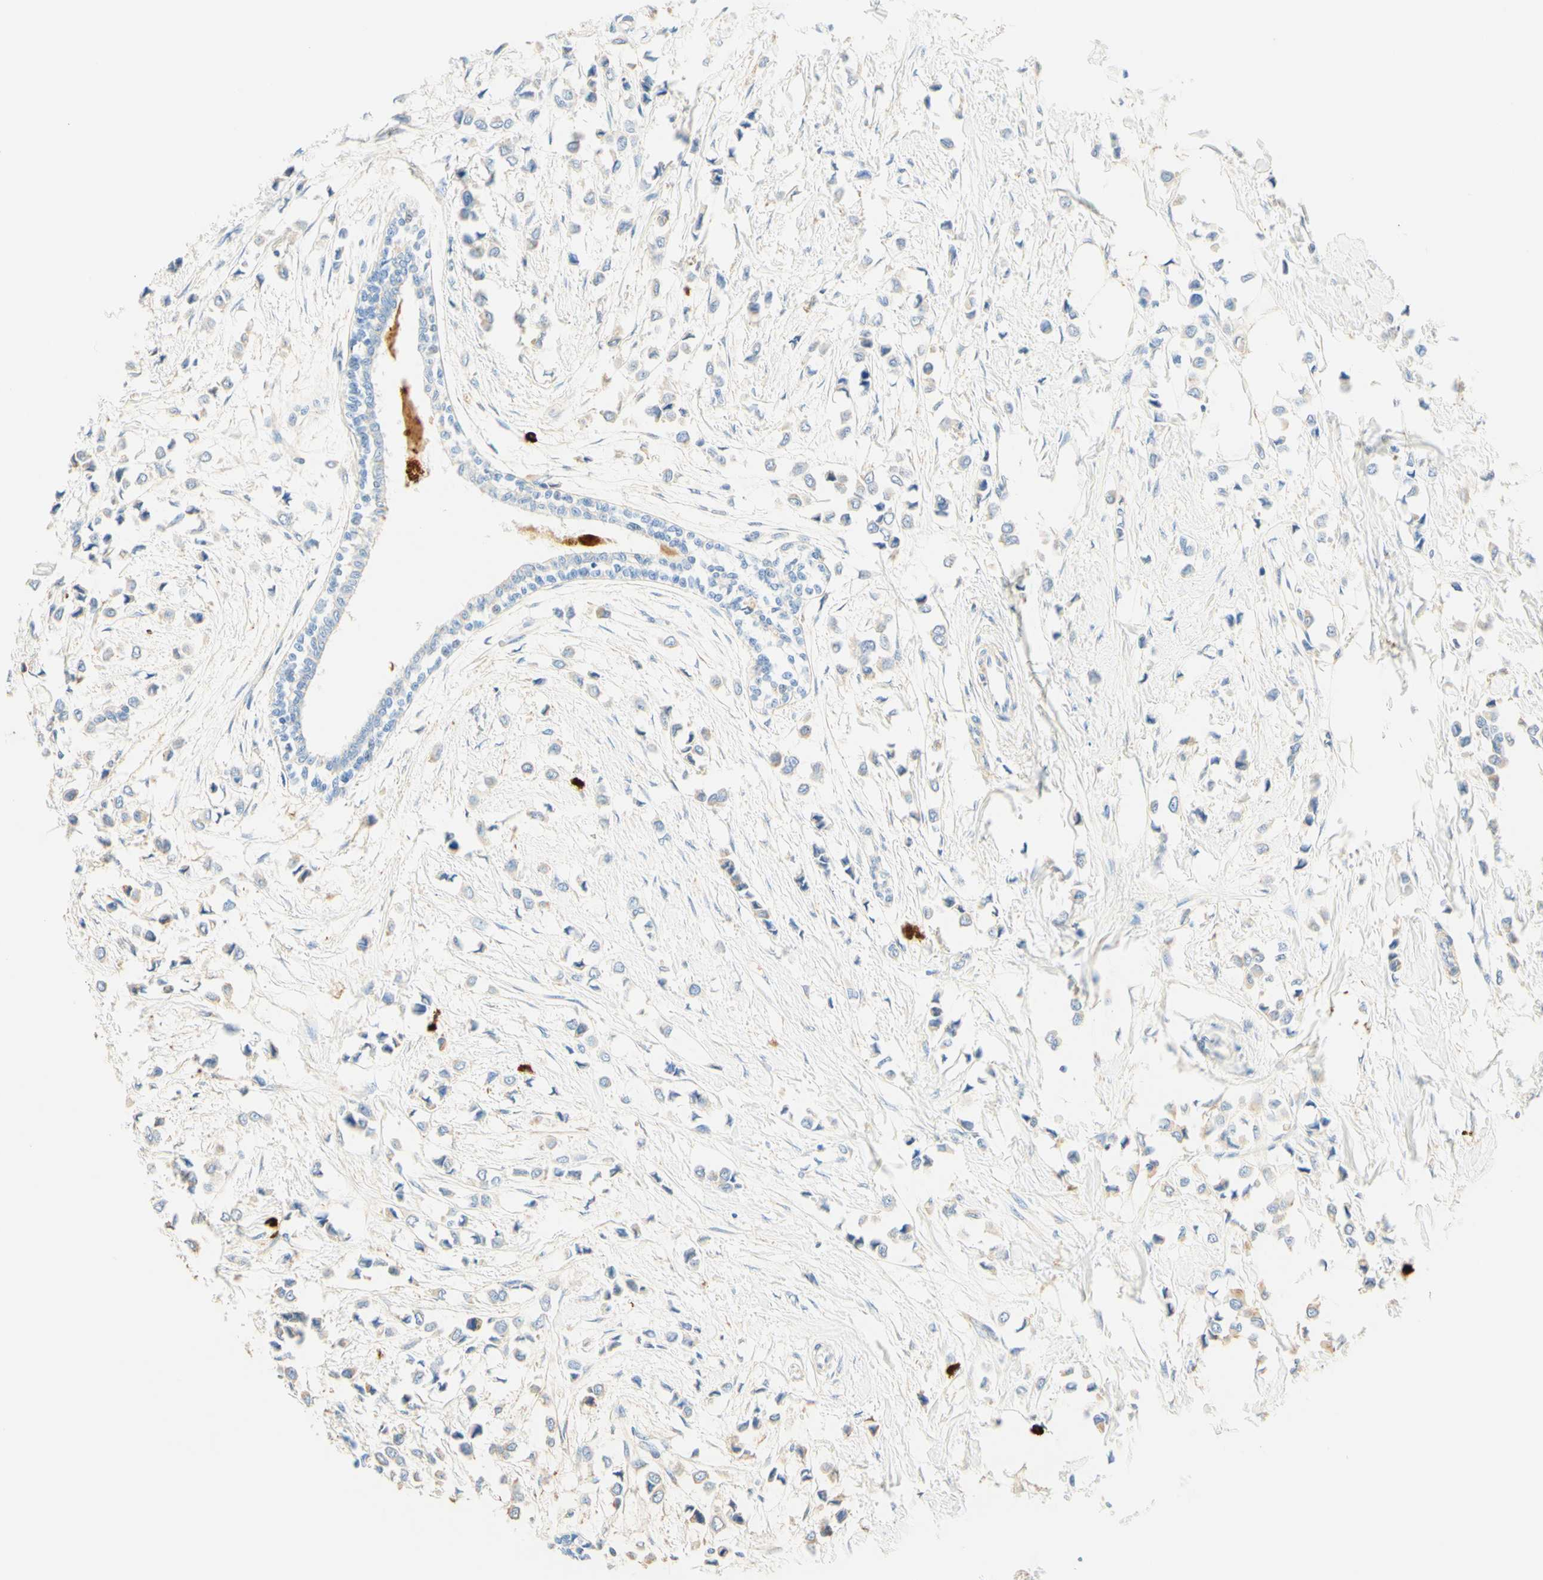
{"staining": {"intensity": "negative", "quantity": "none", "location": "none"}, "tissue": "breast cancer", "cell_type": "Tumor cells", "image_type": "cancer", "snomed": [{"axis": "morphology", "description": "Lobular carcinoma"}, {"axis": "topography", "description": "Breast"}], "caption": "Breast cancer was stained to show a protein in brown. There is no significant positivity in tumor cells. (DAB (3,3'-diaminobenzidine) immunohistochemistry, high magnification).", "gene": "CD63", "patient": {"sex": "female", "age": 51}}